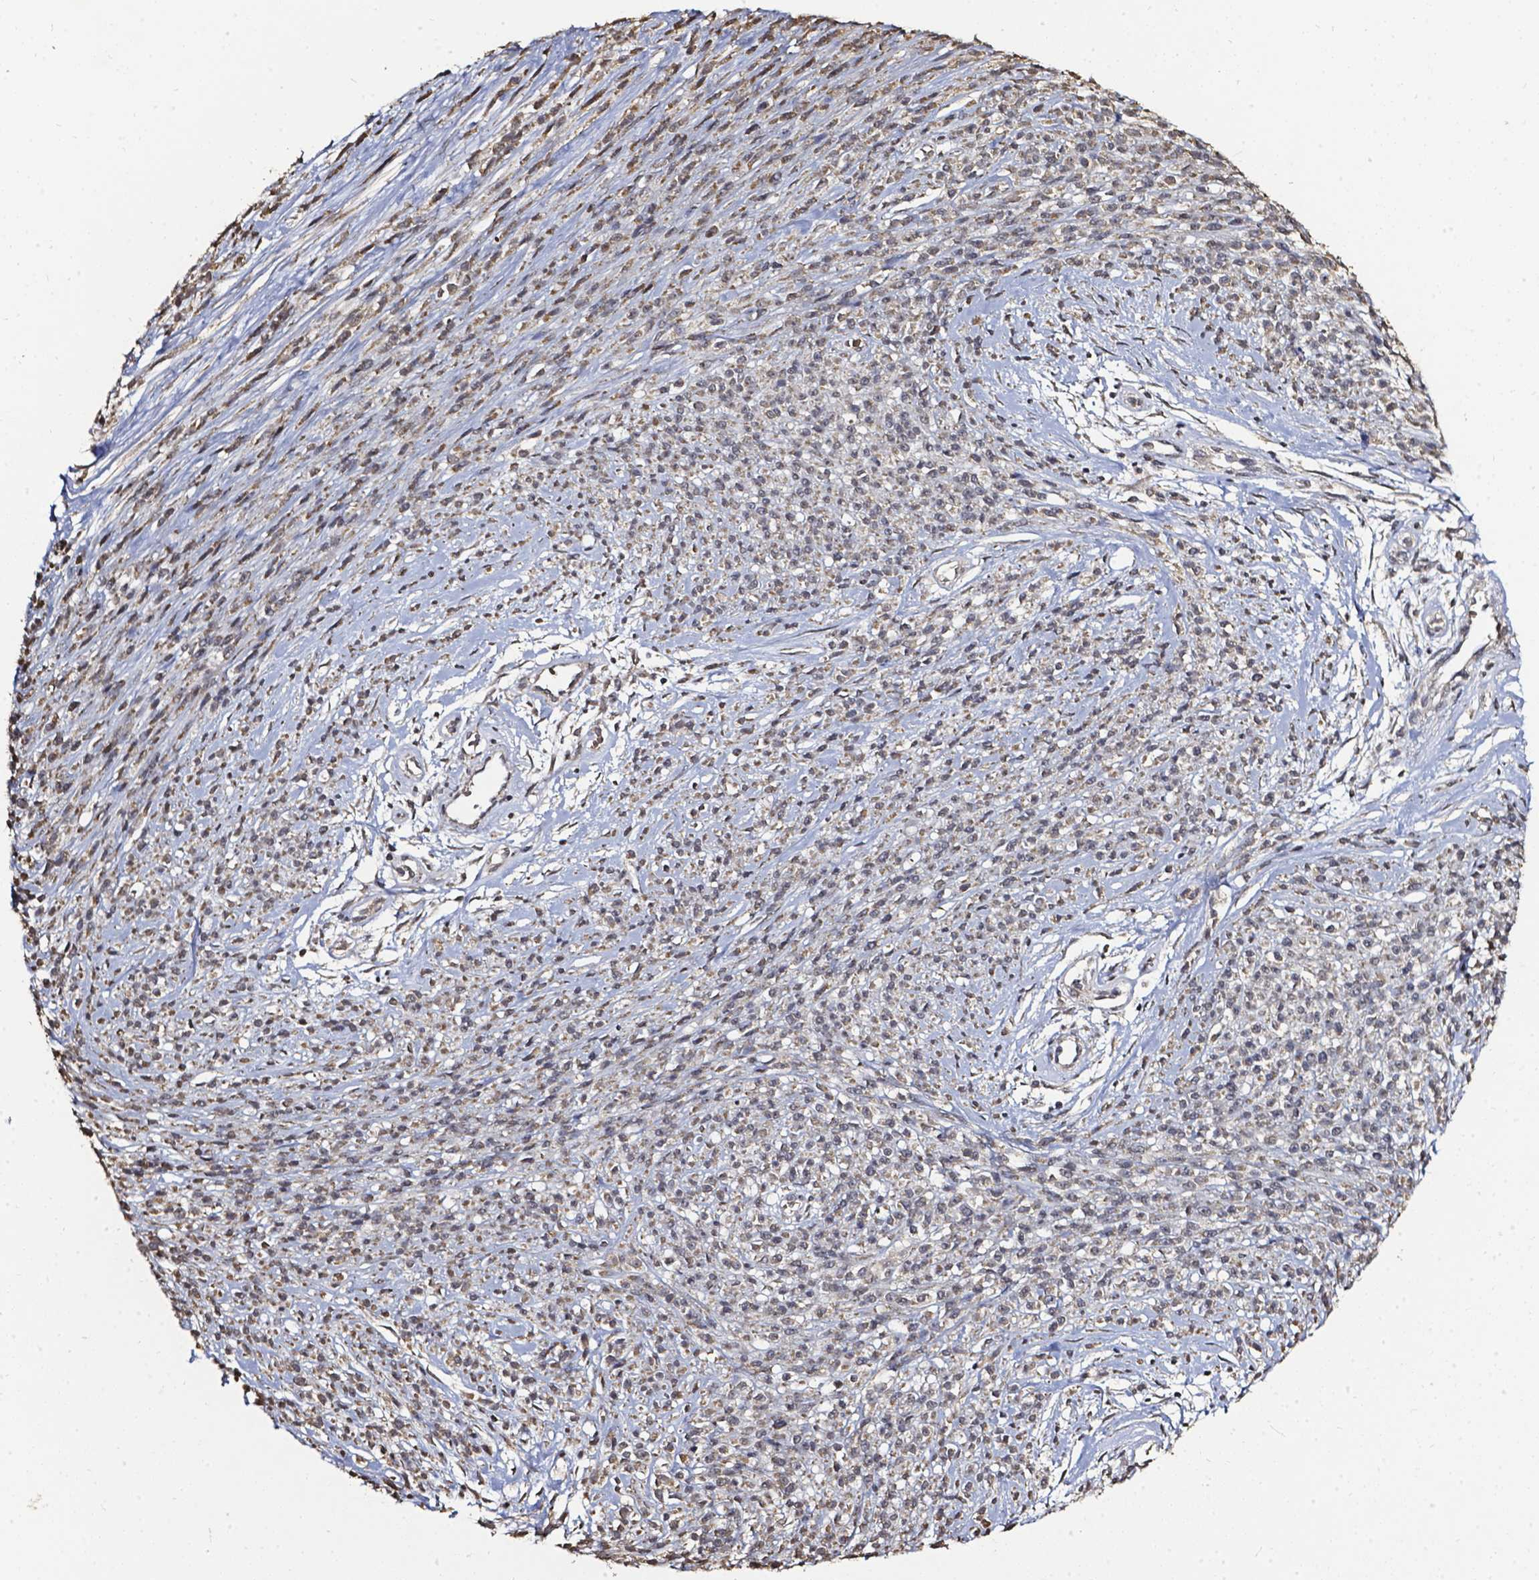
{"staining": {"intensity": "weak", "quantity": "25%-75%", "location": "cytoplasmic/membranous"}, "tissue": "melanoma", "cell_type": "Tumor cells", "image_type": "cancer", "snomed": [{"axis": "morphology", "description": "Malignant melanoma, NOS"}, {"axis": "topography", "description": "Skin"}, {"axis": "topography", "description": "Skin of trunk"}], "caption": "Brown immunohistochemical staining in malignant melanoma demonstrates weak cytoplasmic/membranous positivity in about 25%-75% of tumor cells. The staining was performed using DAB to visualize the protein expression in brown, while the nuclei were stained in blue with hematoxylin (Magnification: 20x).", "gene": "GLRA2", "patient": {"sex": "male", "age": 74}}